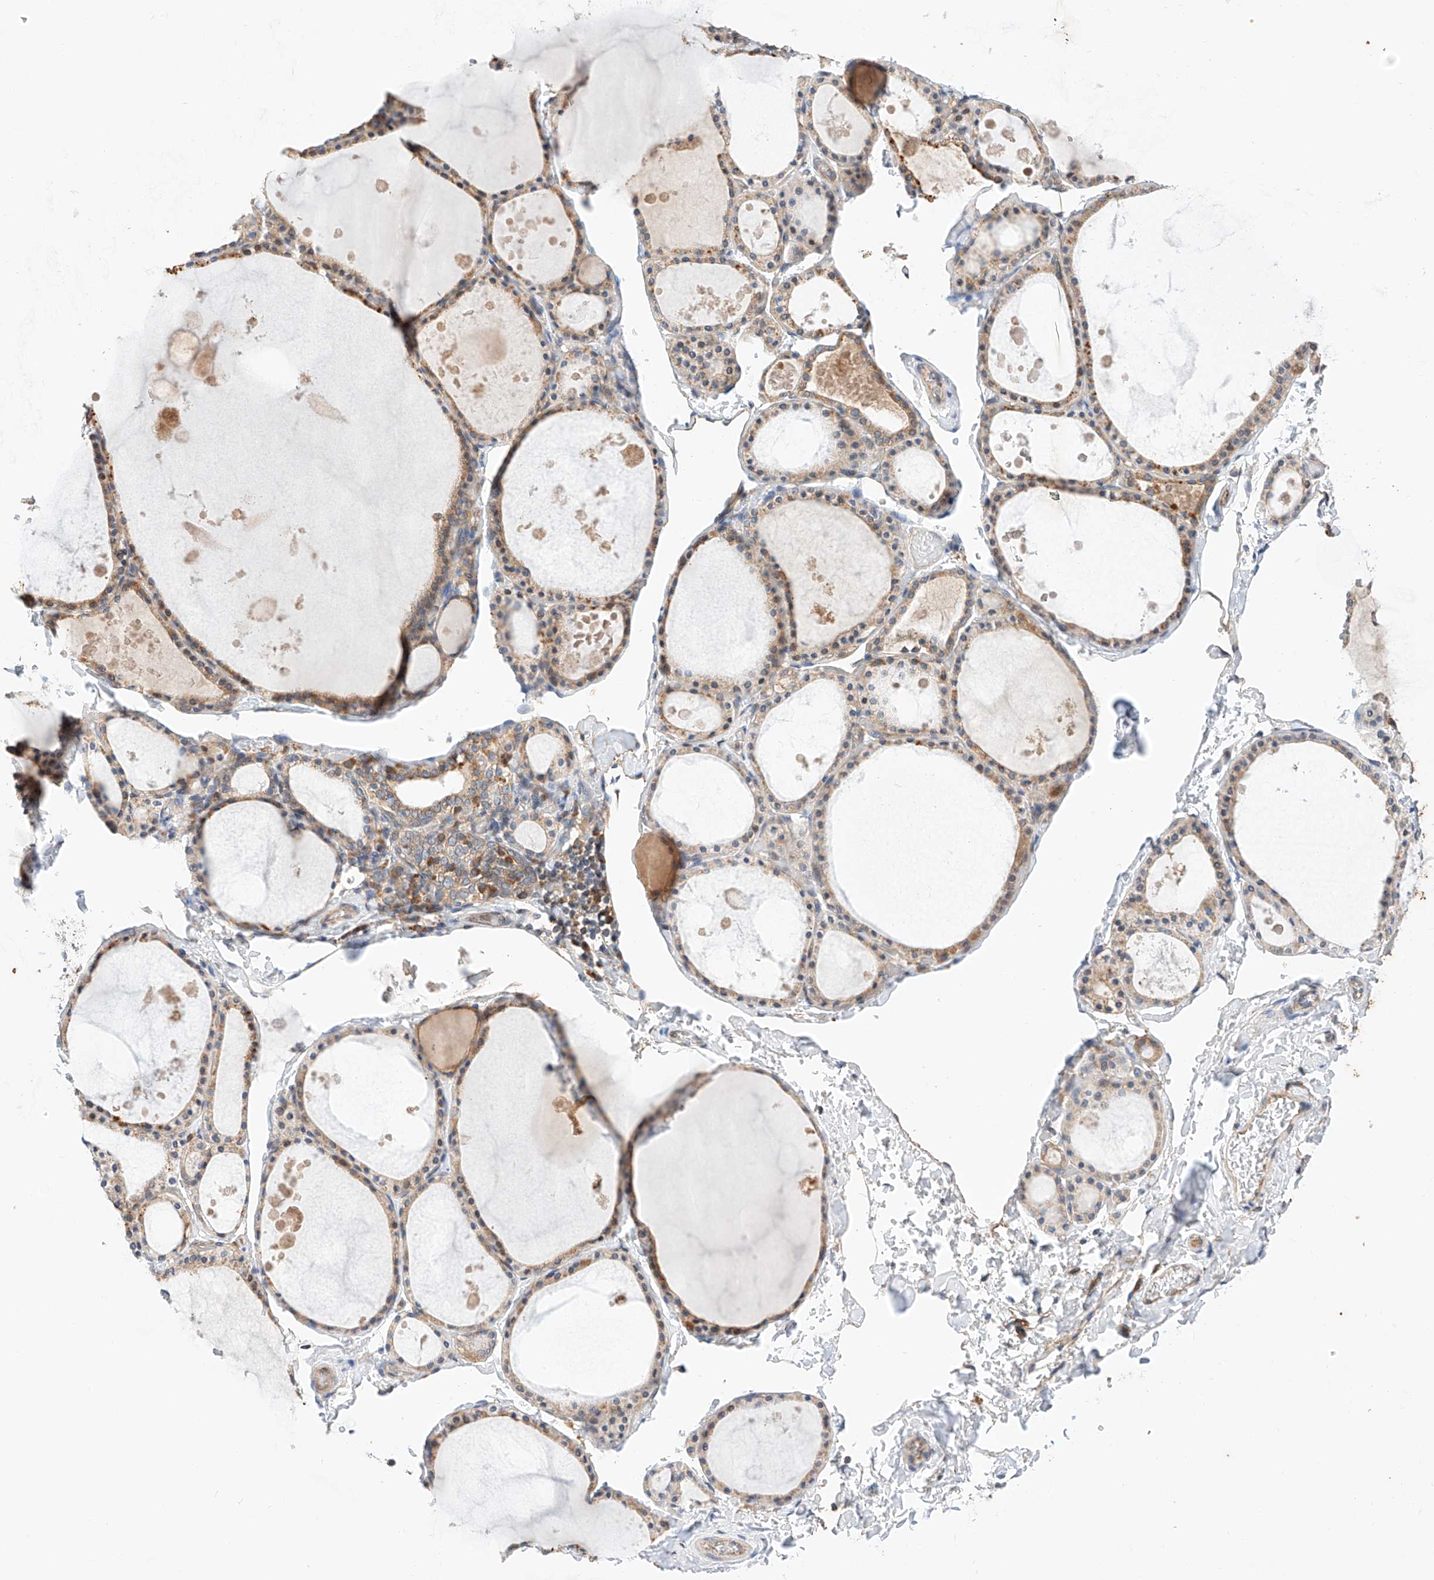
{"staining": {"intensity": "moderate", "quantity": ">75%", "location": "cytoplasmic/membranous"}, "tissue": "thyroid gland", "cell_type": "Glandular cells", "image_type": "normal", "snomed": [{"axis": "morphology", "description": "Normal tissue, NOS"}, {"axis": "topography", "description": "Thyroid gland"}], "caption": "Immunohistochemical staining of unremarkable human thyroid gland shows moderate cytoplasmic/membranous protein positivity in about >75% of glandular cells. (brown staining indicates protein expression, while blue staining denotes nuclei).", "gene": "C6orf118", "patient": {"sex": "male", "age": 56}}